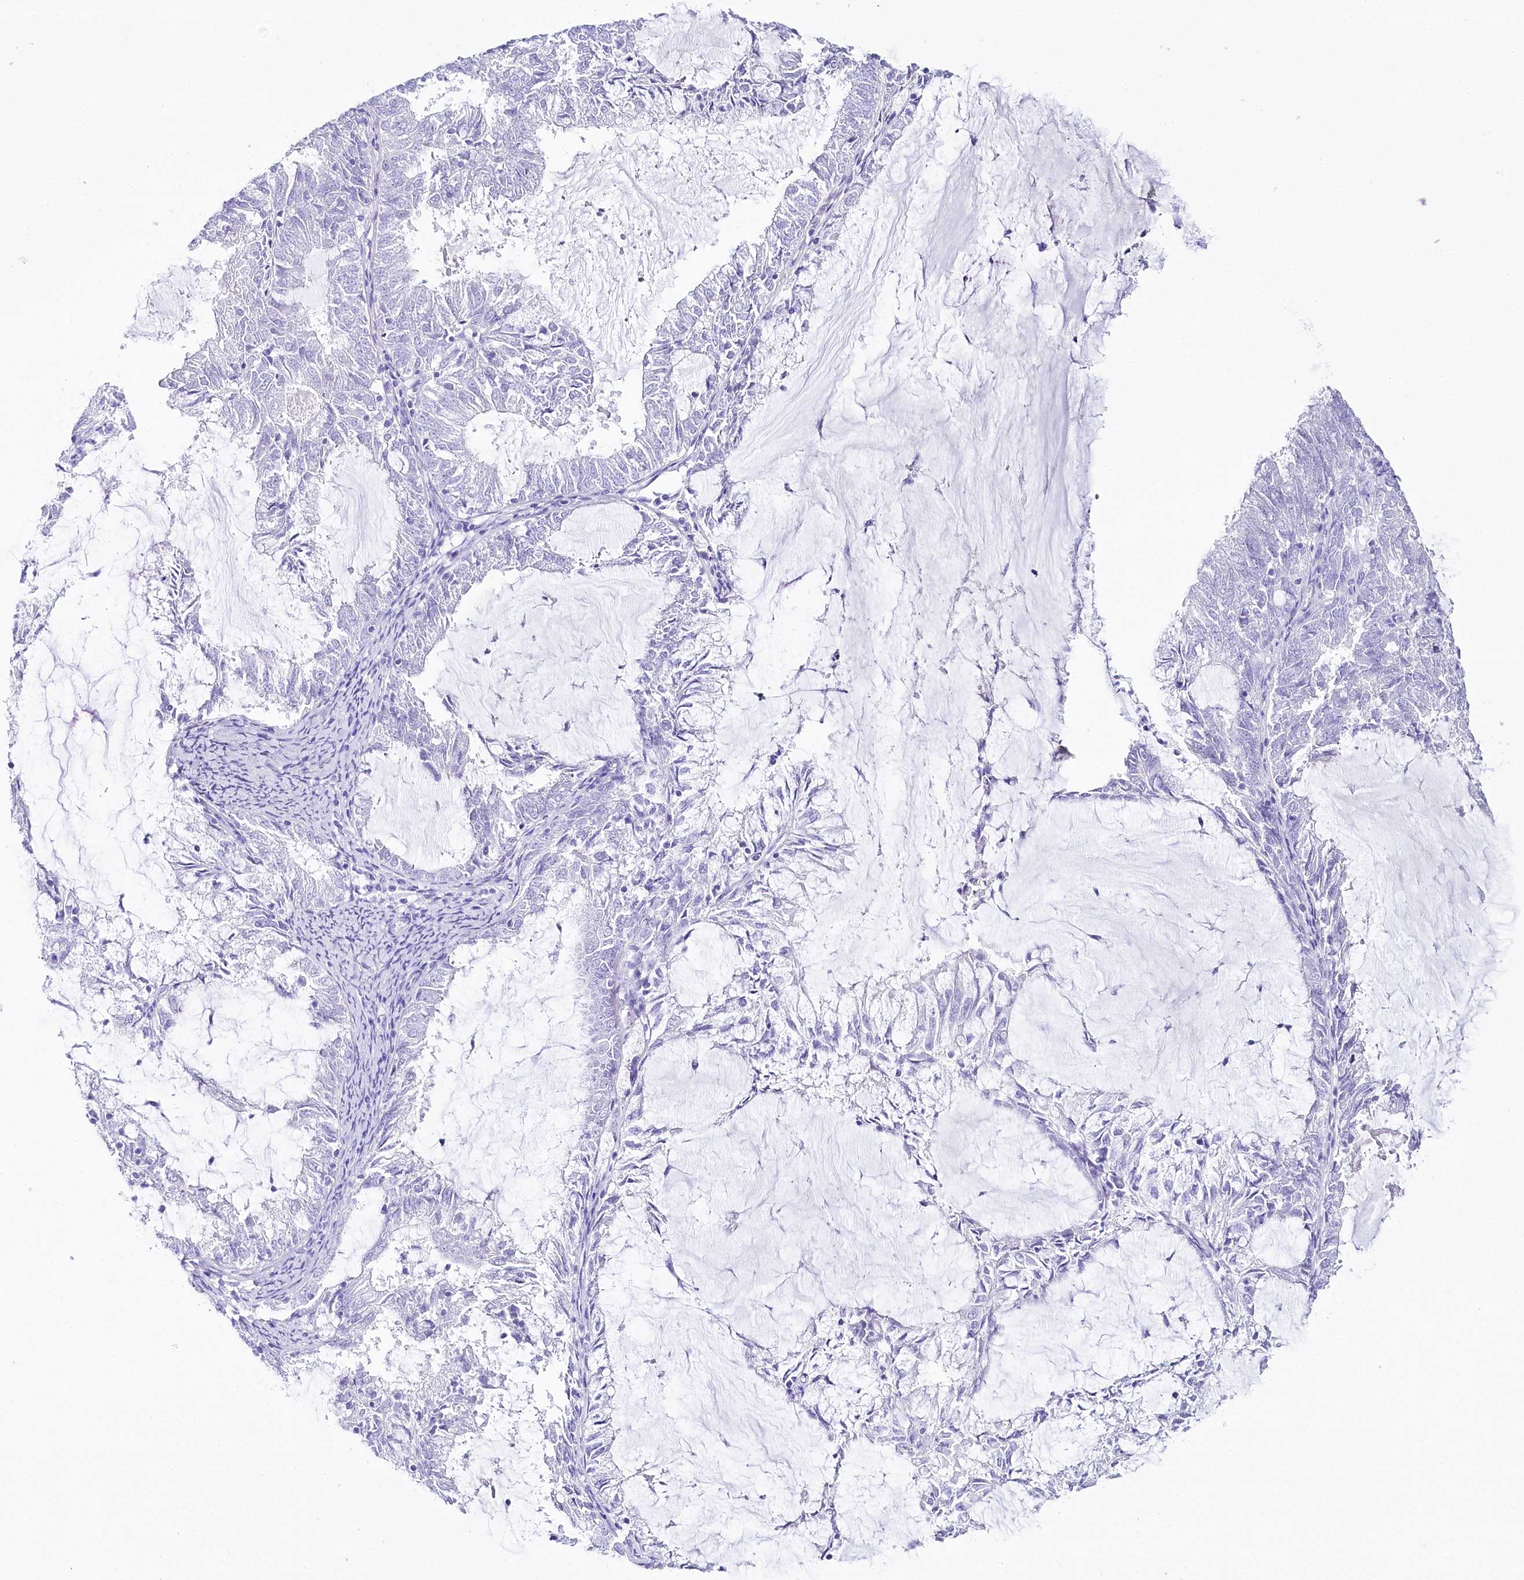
{"staining": {"intensity": "negative", "quantity": "none", "location": "none"}, "tissue": "endometrial cancer", "cell_type": "Tumor cells", "image_type": "cancer", "snomed": [{"axis": "morphology", "description": "Adenocarcinoma, NOS"}, {"axis": "topography", "description": "Endometrium"}], "caption": "Tumor cells are negative for protein expression in human endometrial adenocarcinoma.", "gene": "CSN3", "patient": {"sex": "female", "age": 57}}